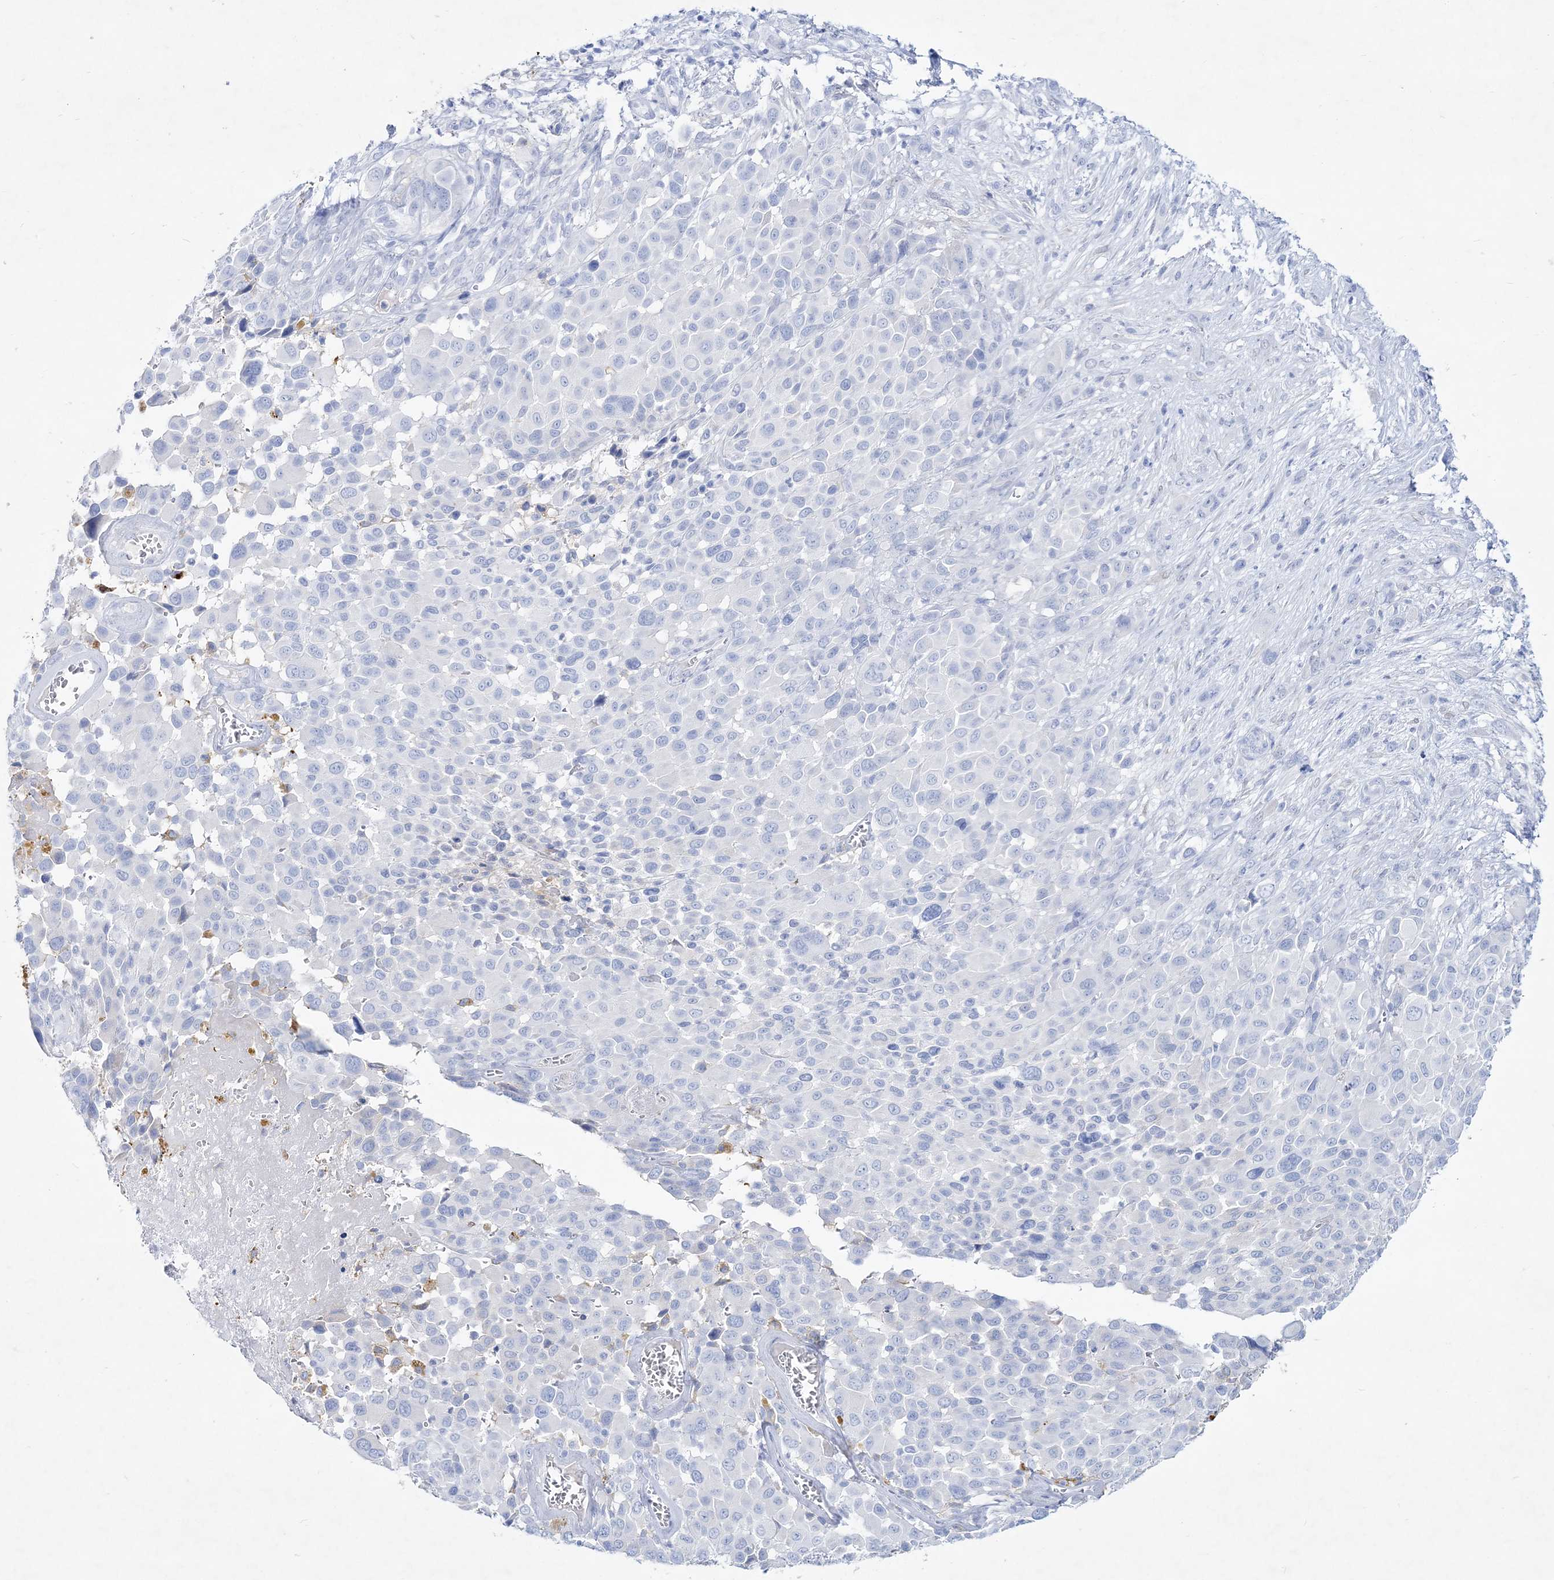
{"staining": {"intensity": "negative", "quantity": "none", "location": "none"}, "tissue": "melanoma", "cell_type": "Tumor cells", "image_type": "cancer", "snomed": [{"axis": "morphology", "description": "Malignant melanoma, NOS"}, {"axis": "topography", "description": "Skin of trunk"}], "caption": "This is an IHC photomicrograph of melanoma. There is no staining in tumor cells.", "gene": "SPINK7", "patient": {"sex": "male", "age": 71}}